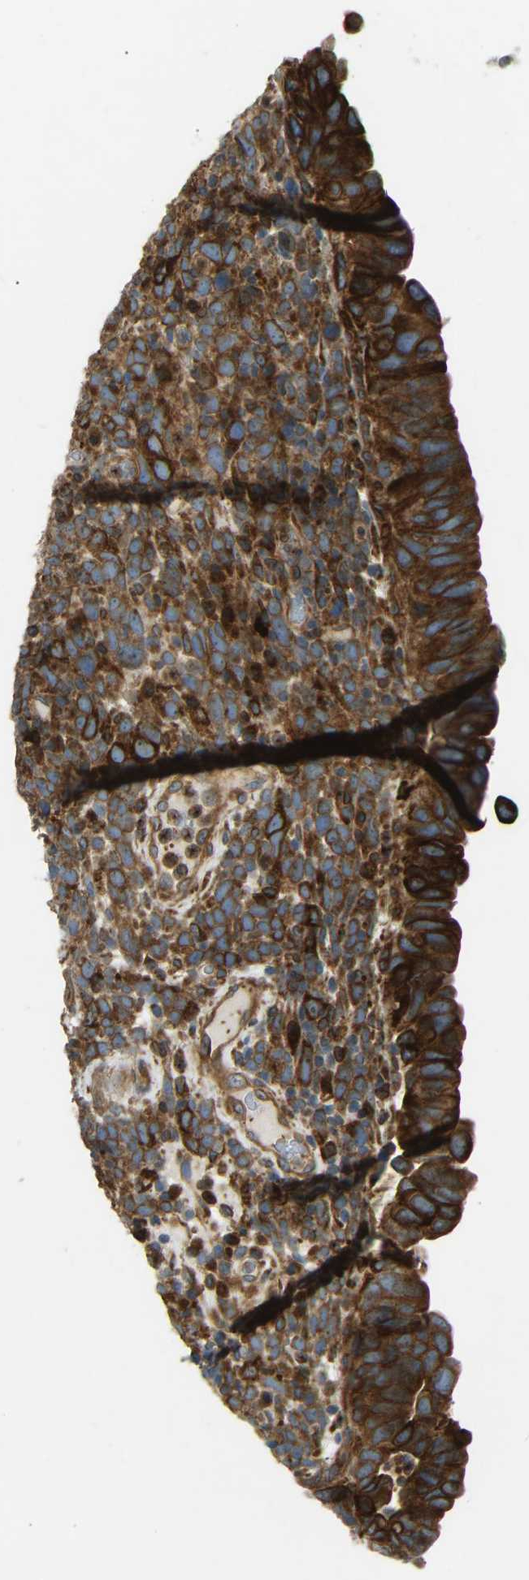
{"staining": {"intensity": "strong", "quantity": ">75%", "location": "cytoplasmic/membranous"}, "tissue": "urothelial cancer", "cell_type": "Tumor cells", "image_type": "cancer", "snomed": [{"axis": "morphology", "description": "Urothelial carcinoma, High grade"}, {"axis": "topography", "description": "Urinary bladder"}], "caption": "Tumor cells reveal strong cytoplasmic/membranous staining in approximately >75% of cells in urothelial cancer. (Brightfield microscopy of DAB IHC at high magnification).", "gene": "OS9", "patient": {"sex": "female", "age": 82}}